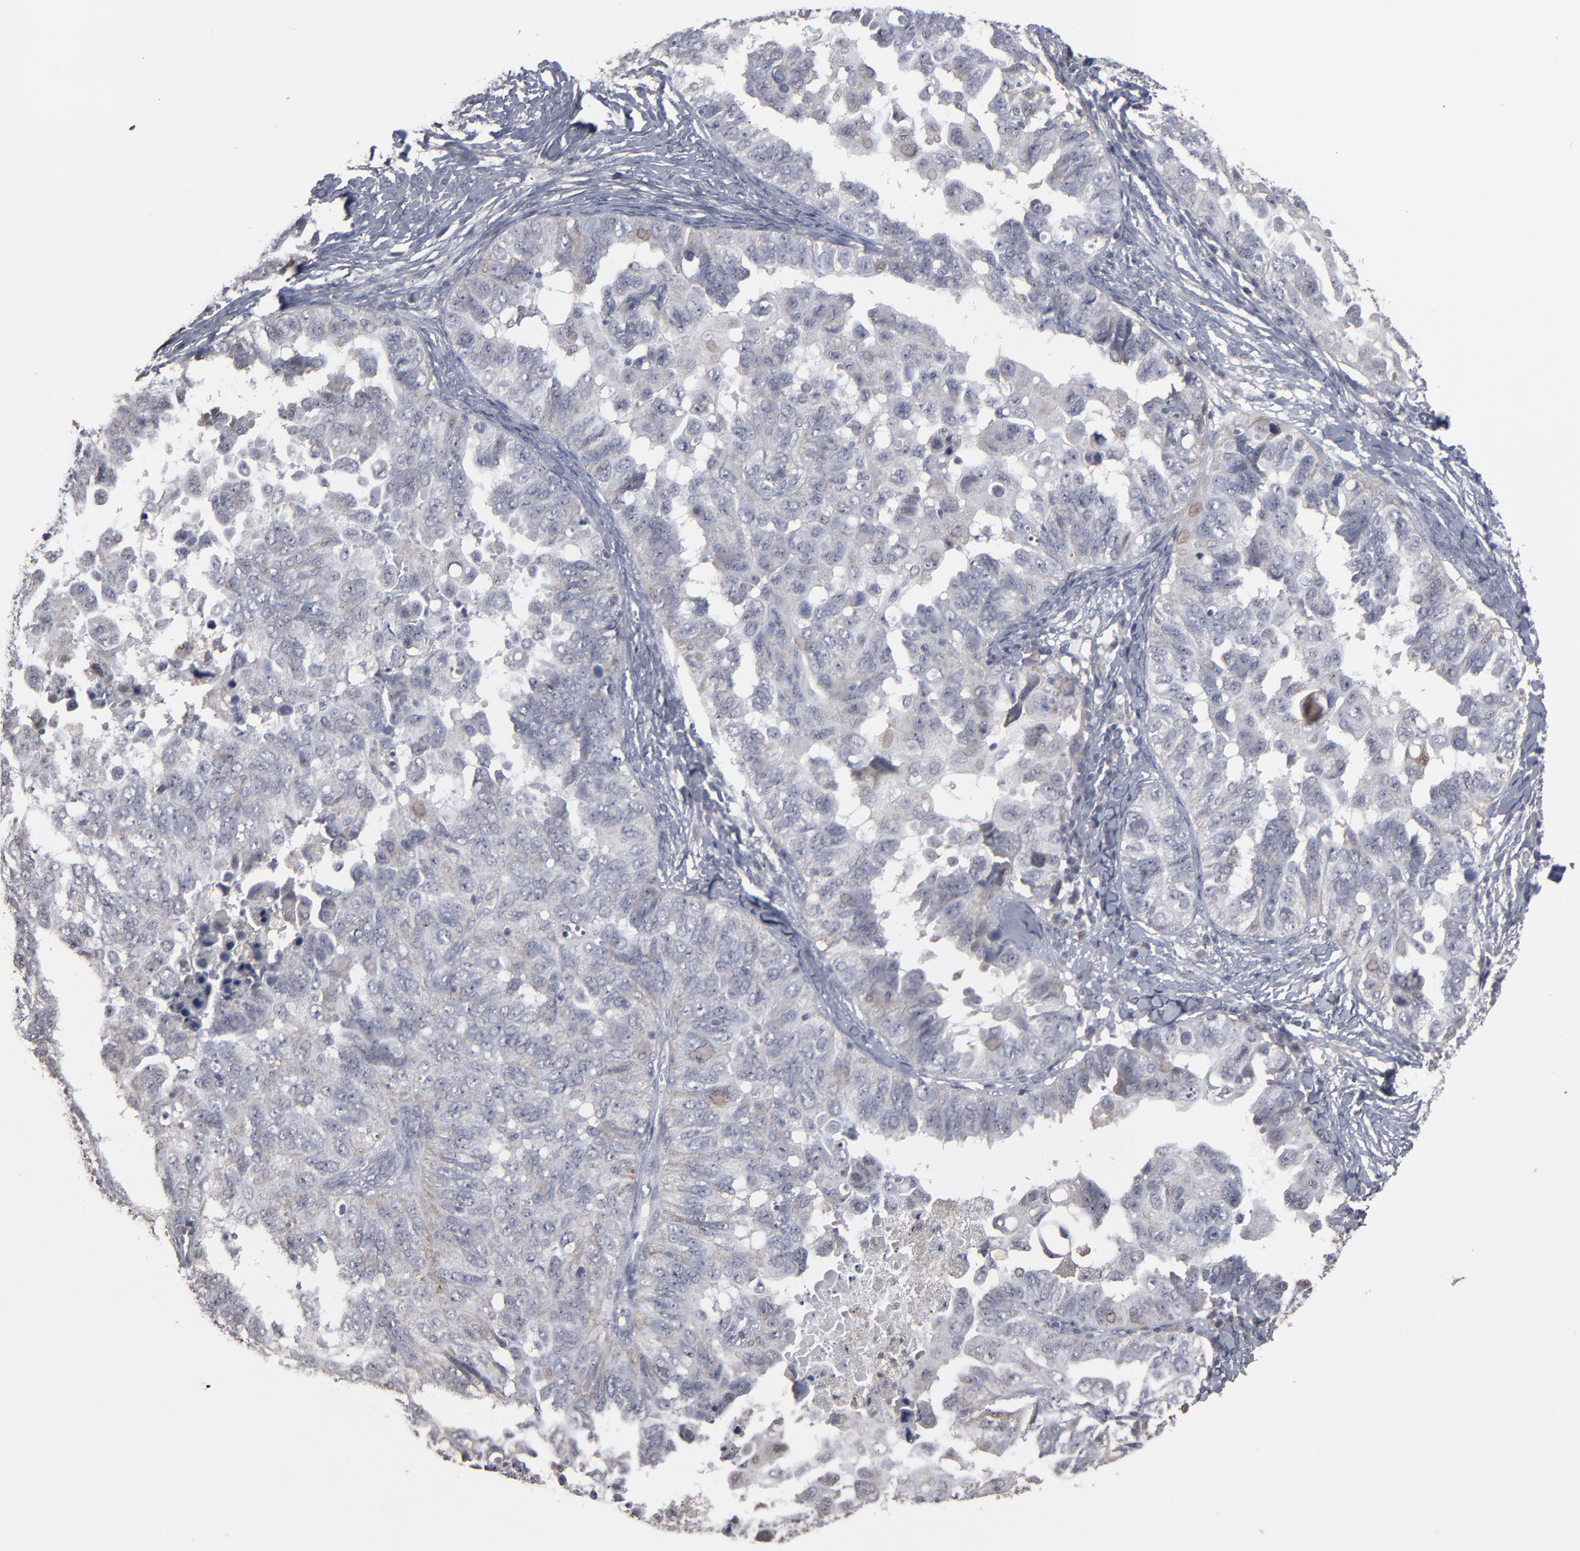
{"staining": {"intensity": "weak", "quantity": "<25%", "location": "cytoplasmic/membranous"}, "tissue": "ovarian cancer", "cell_type": "Tumor cells", "image_type": "cancer", "snomed": [{"axis": "morphology", "description": "Cystadenocarcinoma, serous, NOS"}, {"axis": "topography", "description": "Ovary"}], "caption": "Immunohistochemistry (IHC) micrograph of human ovarian cancer (serous cystadenocarcinoma) stained for a protein (brown), which displays no positivity in tumor cells.", "gene": "SLC22A17", "patient": {"sex": "female", "age": 82}}